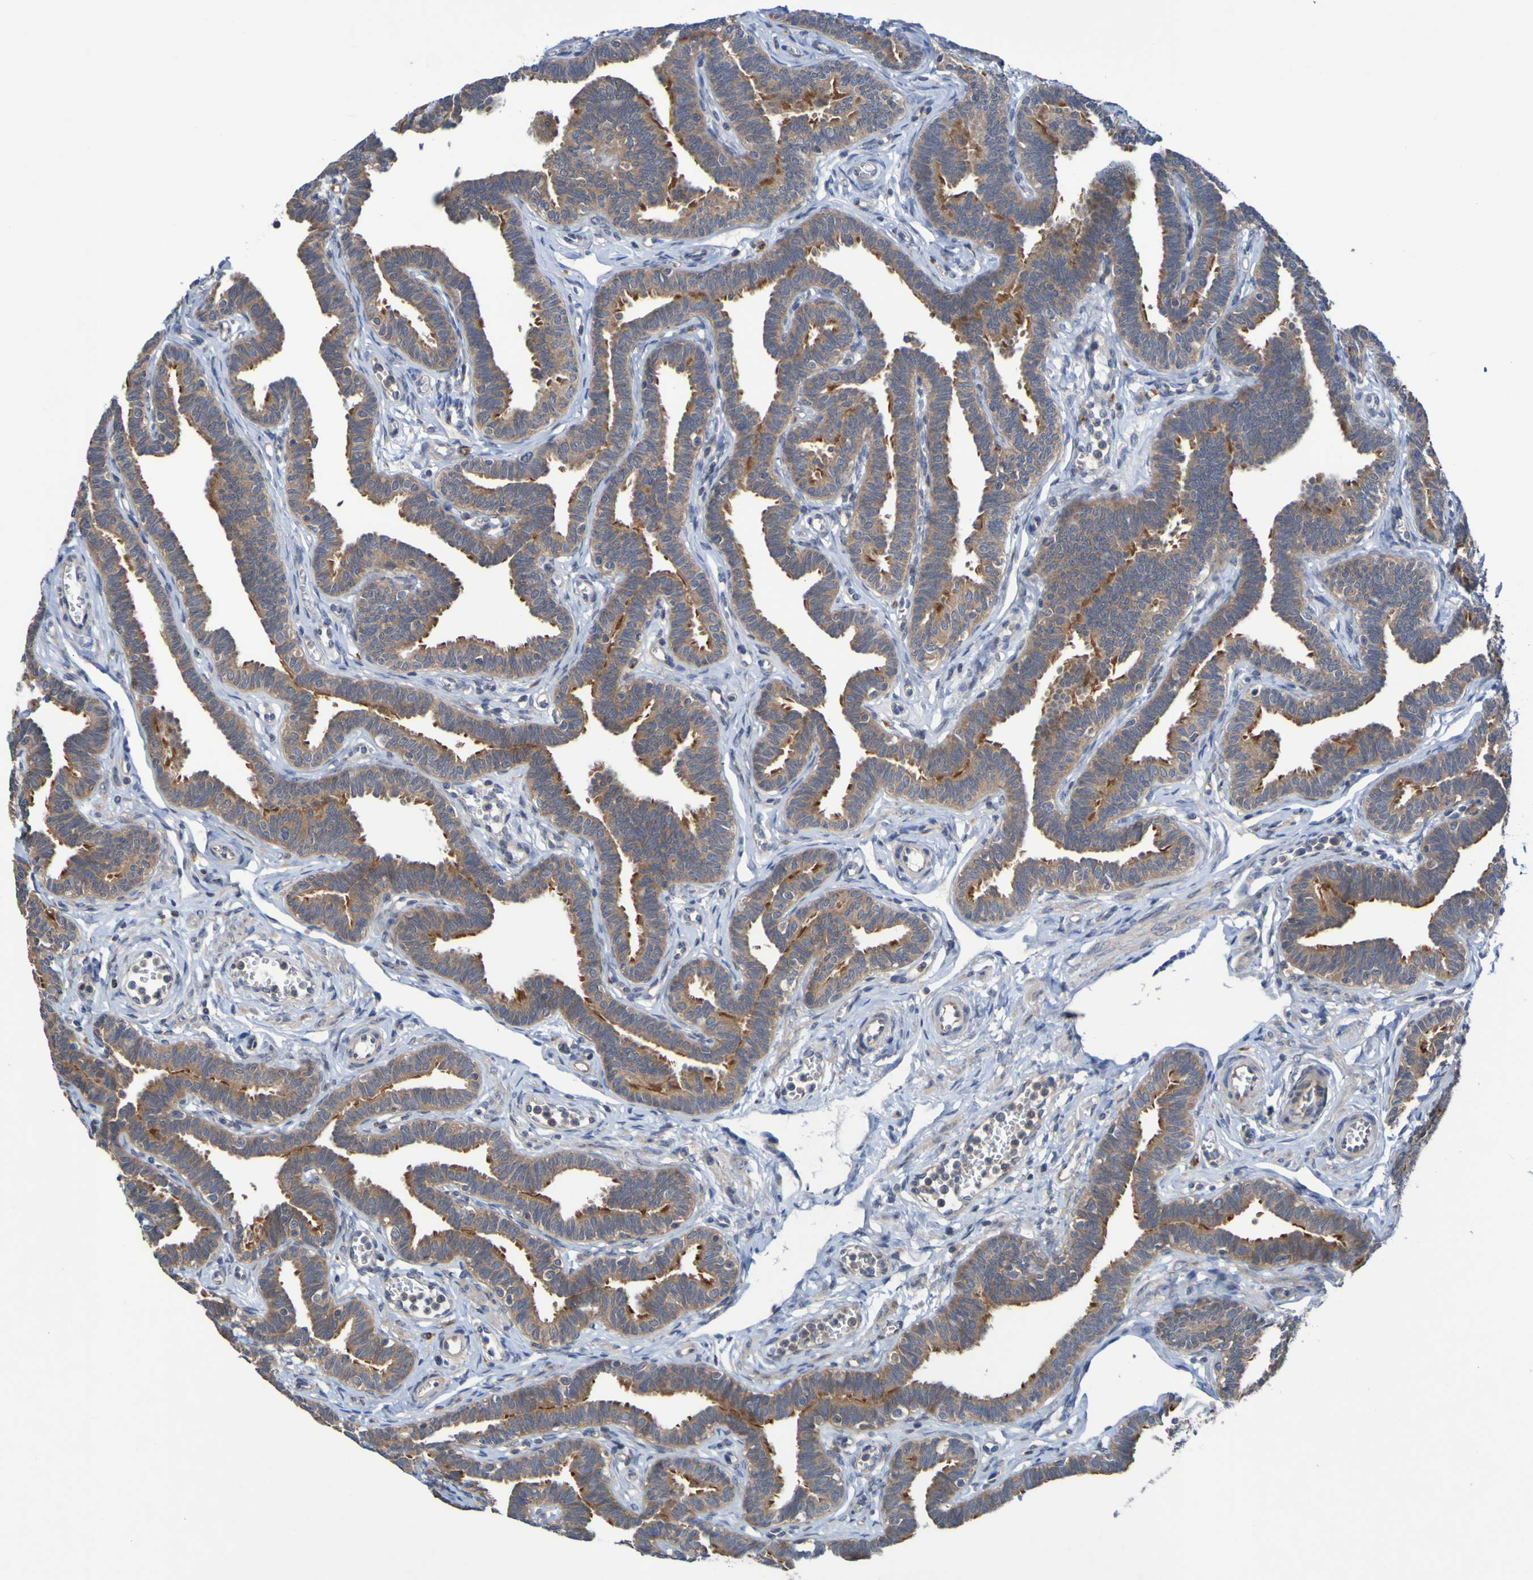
{"staining": {"intensity": "moderate", "quantity": ">75%", "location": "cytoplasmic/membranous"}, "tissue": "fallopian tube", "cell_type": "Glandular cells", "image_type": "normal", "snomed": [{"axis": "morphology", "description": "Normal tissue, NOS"}, {"axis": "topography", "description": "Fallopian tube"}, {"axis": "topography", "description": "Ovary"}], "caption": "Brown immunohistochemical staining in unremarkable fallopian tube demonstrates moderate cytoplasmic/membranous expression in about >75% of glandular cells.", "gene": "SDK1", "patient": {"sex": "female", "age": 23}}